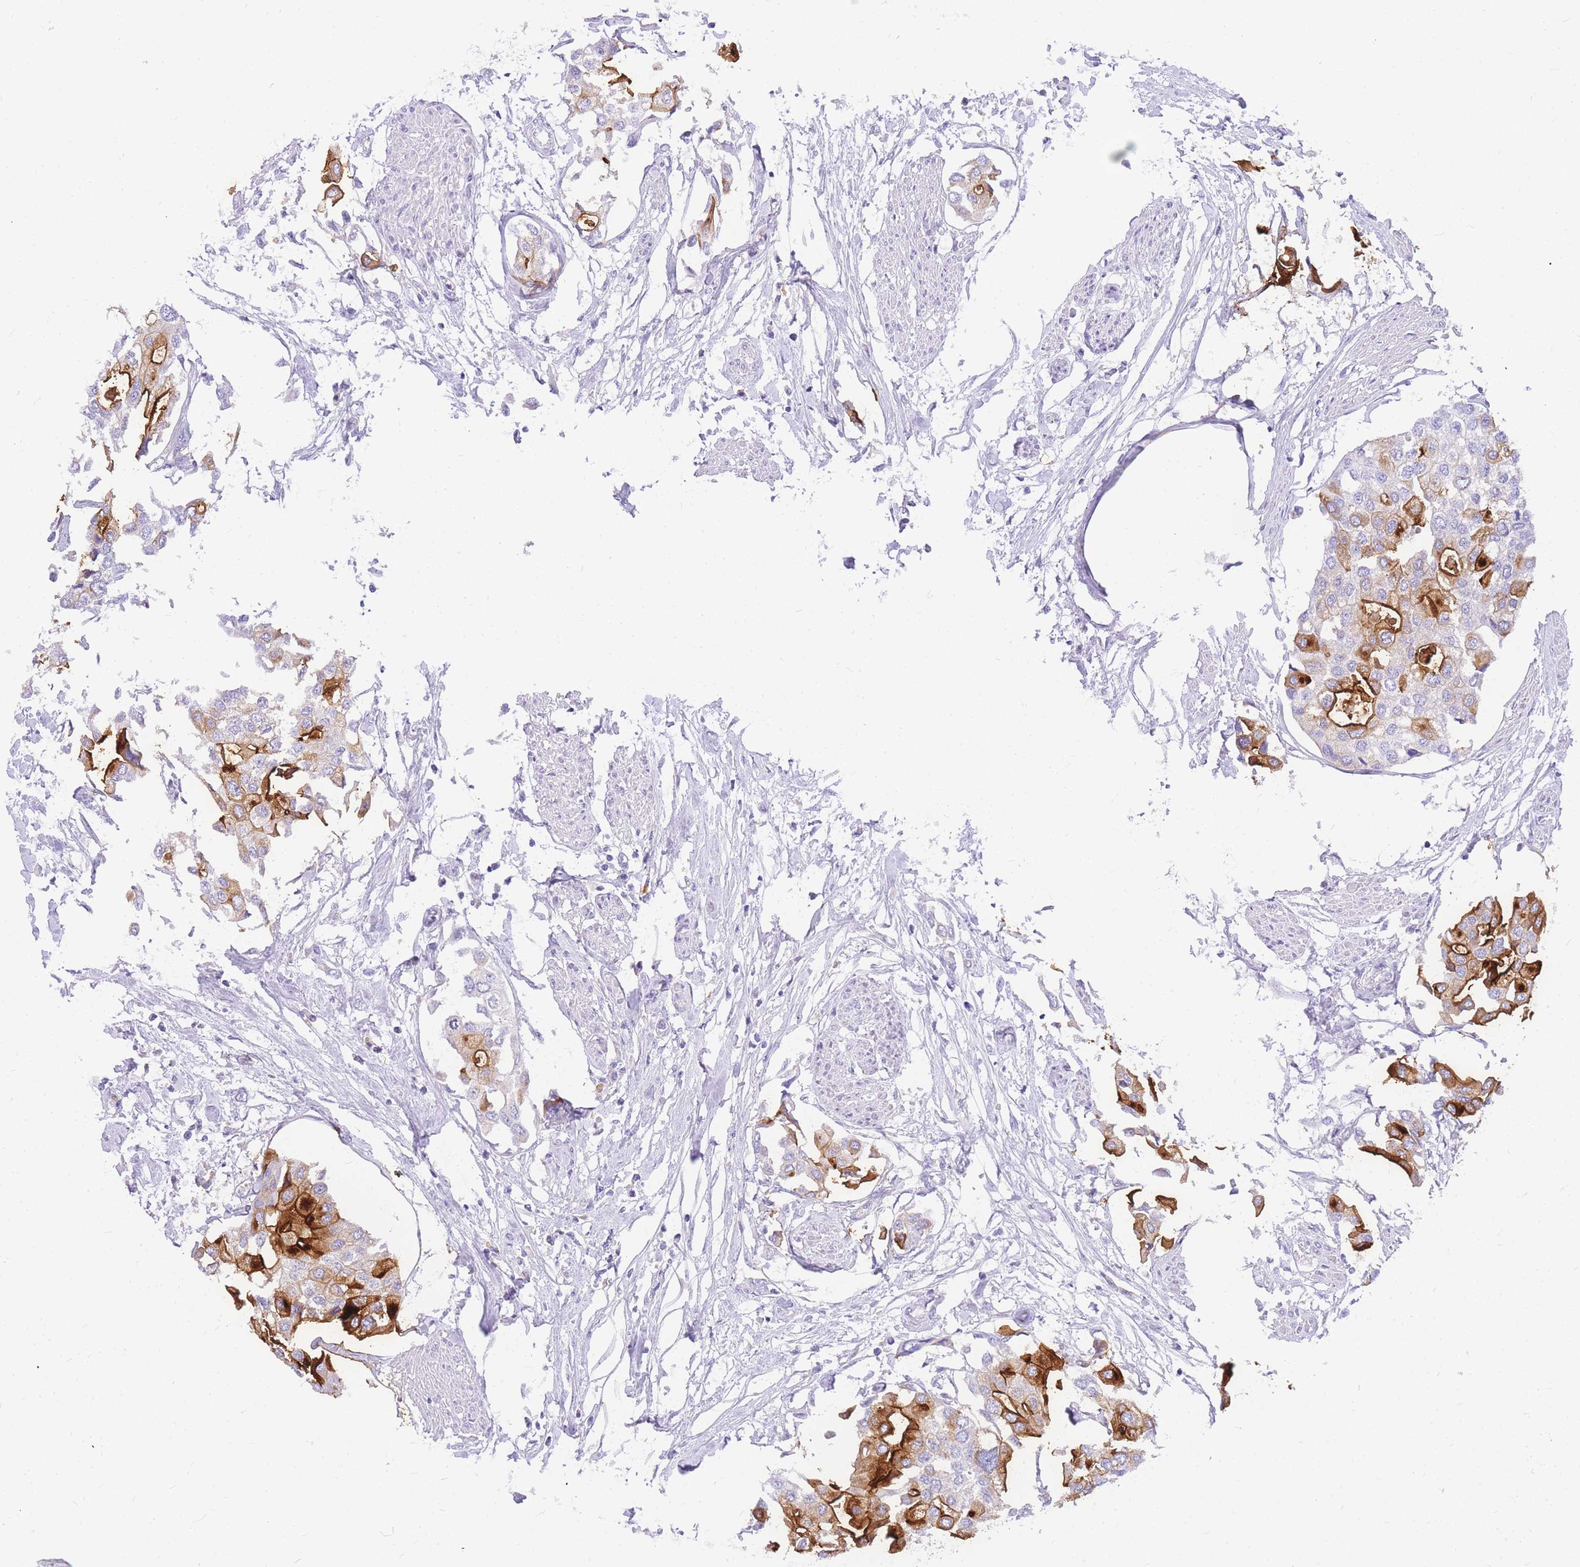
{"staining": {"intensity": "strong", "quantity": "25%-75%", "location": "cytoplasmic/membranous"}, "tissue": "urothelial cancer", "cell_type": "Tumor cells", "image_type": "cancer", "snomed": [{"axis": "morphology", "description": "Urothelial carcinoma, High grade"}, {"axis": "topography", "description": "Urinary bladder"}], "caption": "Protein analysis of high-grade urothelial carcinoma tissue exhibits strong cytoplasmic/membranous expression in approximately 25%-75% of tumor cells.", "gene": "UPK1A", "patient": {"sex": "male", "age": 64}}